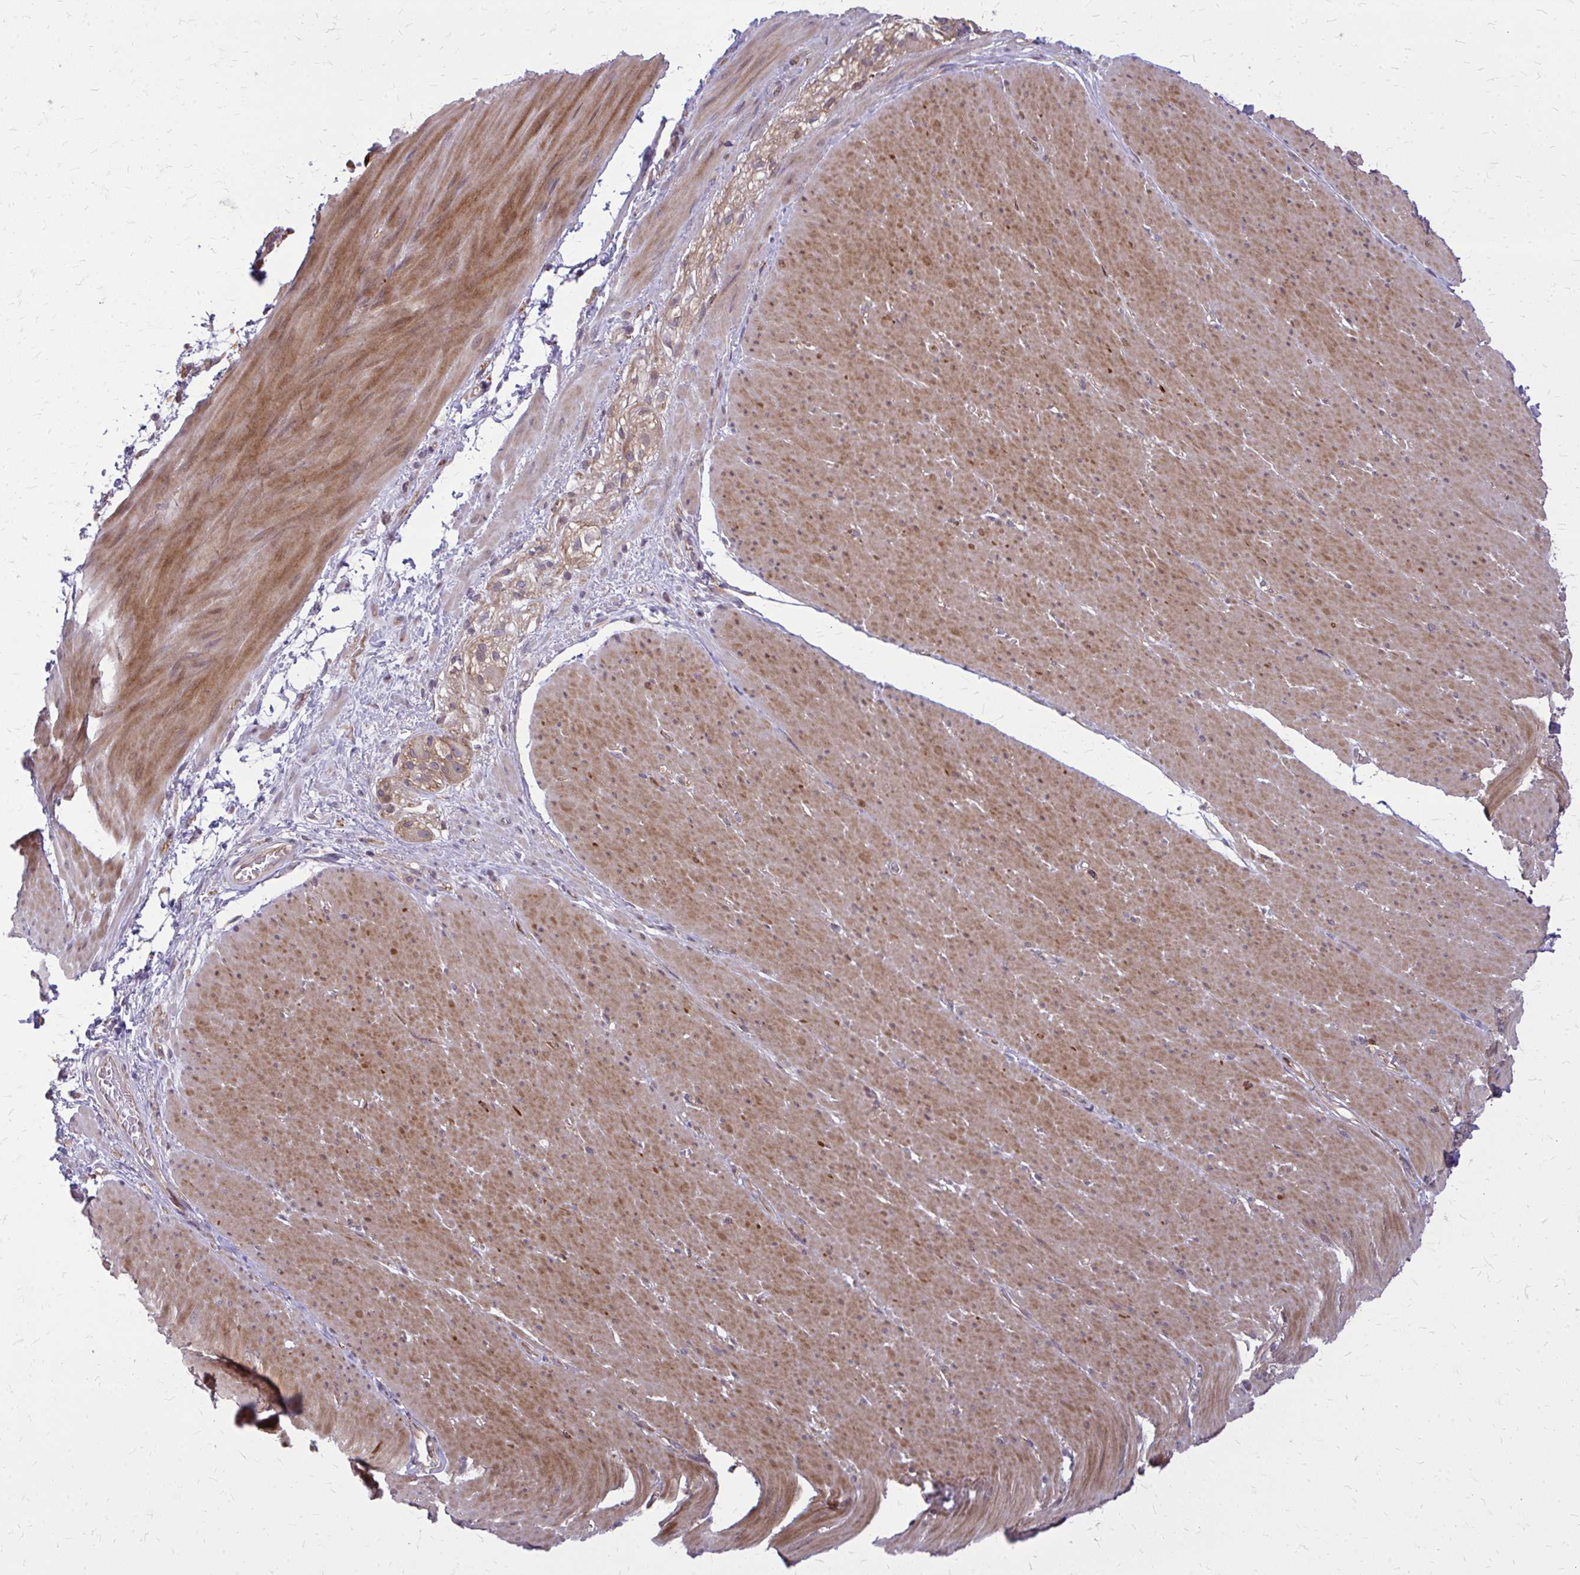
{"staining": {"intensity": "moderate", "quantity": "25%-75%", "location": "cytoplasmic/membranous"}, "tissue": "smooth muscle", "cell_type": "Smooth muscle cells", "image_type": "normal", "snomed": [{"axis": "morphology", "description": "Normal tissue, NOS"}, {"axis": "topography", "description": "Smooth muscle"}, {"axis": "topography", "description": "Rectum"}], "caption": "Moderate cytoplasmic/membranous staining is identified in approximately 25%-75% of smooth muscle cells in normal smooth muscle.", "gene": "OXNAD1", "patient": {"sex": "male", "age": 53}}